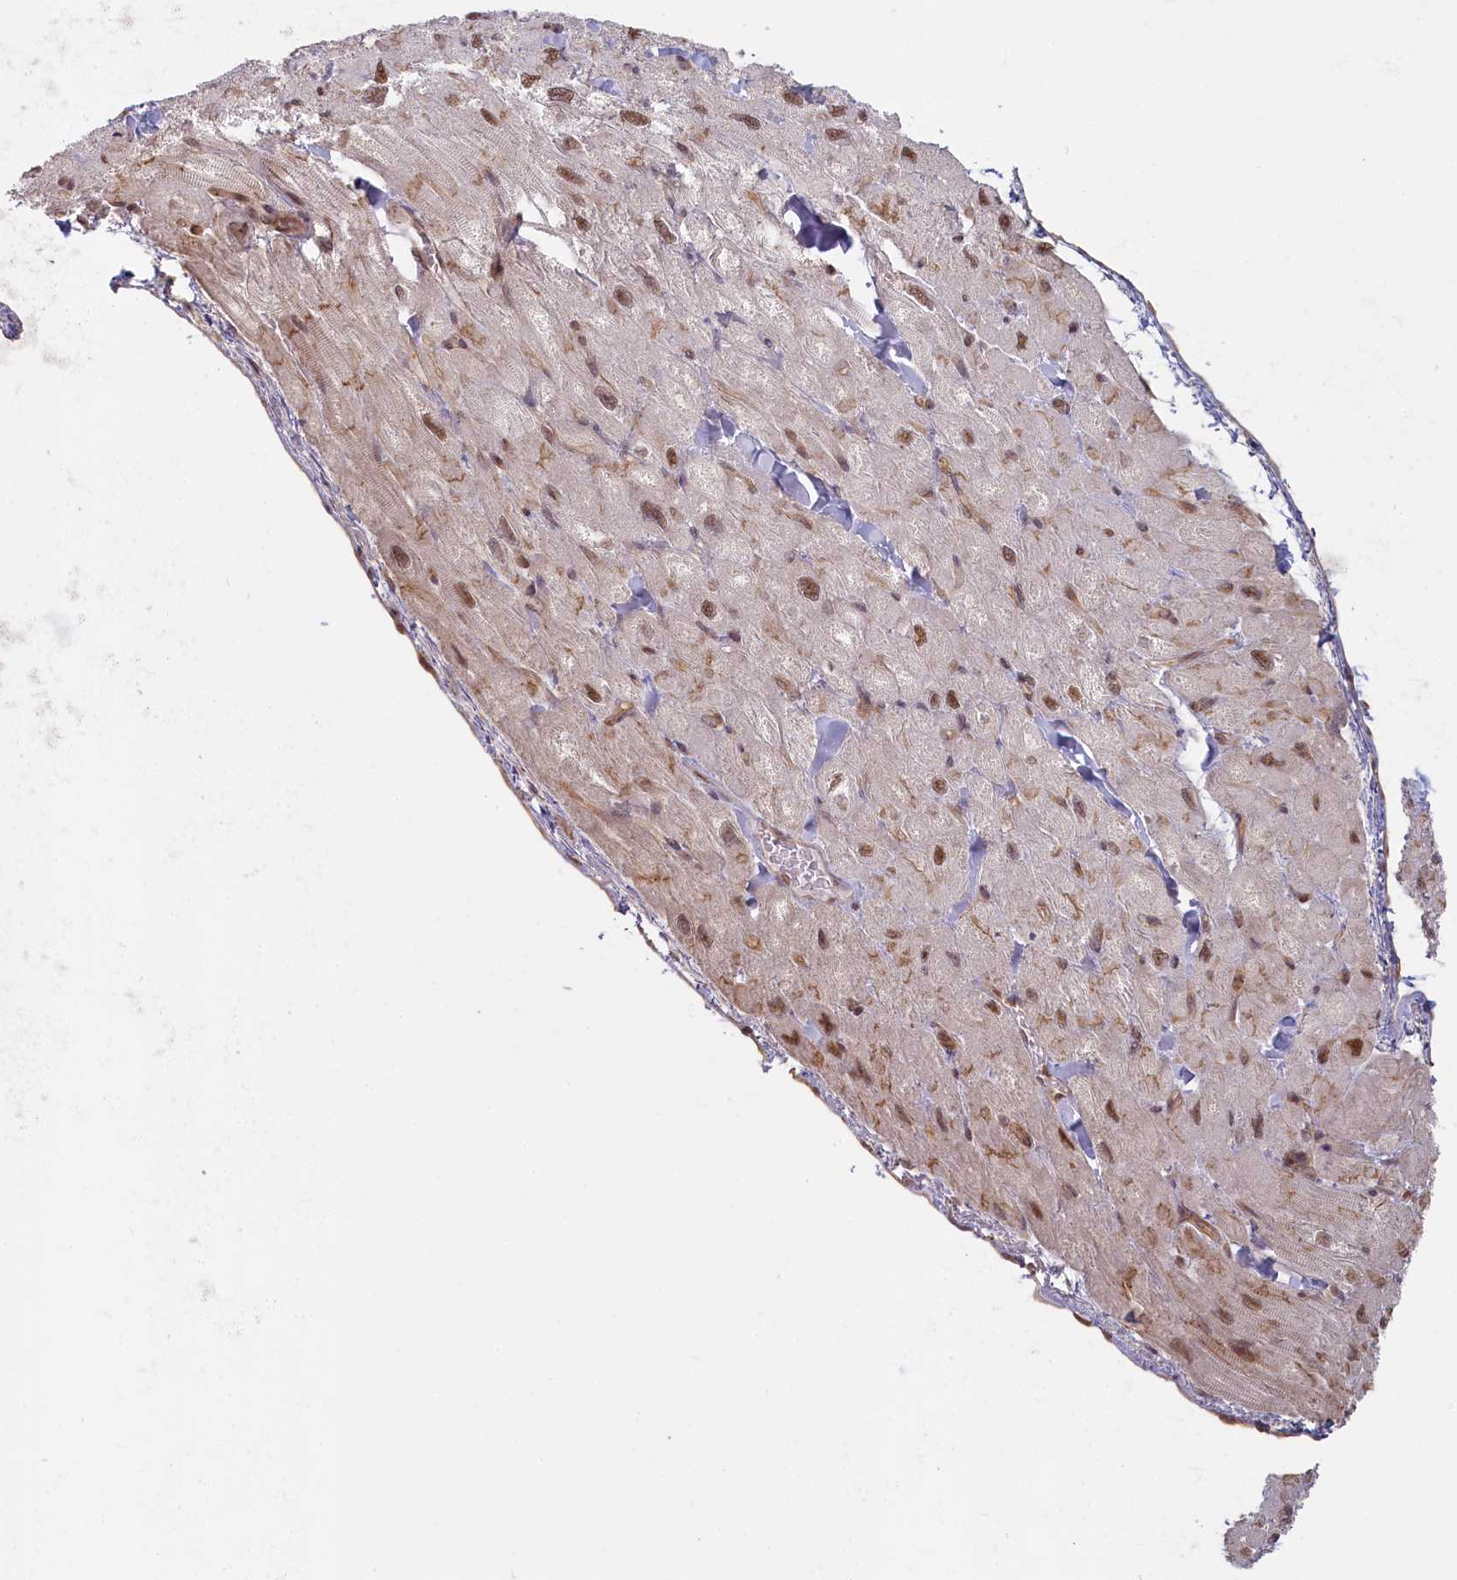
{"staining": {"intensity": "moderate", "quantity": "<25%", "location": "nuclear"}, "tissue": "heart muscle", "cell_type": "Cardiomyocytes", "image_type": "normal", "snomed": [{"axis": "morphology", "description": "Normal tissue, NOS"}, {"axis": "topography", "description": "Heart"}], "caption": "Immunohistochemistry (IHC) image of normal heart muscle: heart muscle stained using IHC displays low levels of moderate protein expression localized specifically in the nuclear of cardiomyocytes, appearing as a nuclear brown color.", "gene": "C19orf44", "patient": {"sex": "male", "age": 65}}